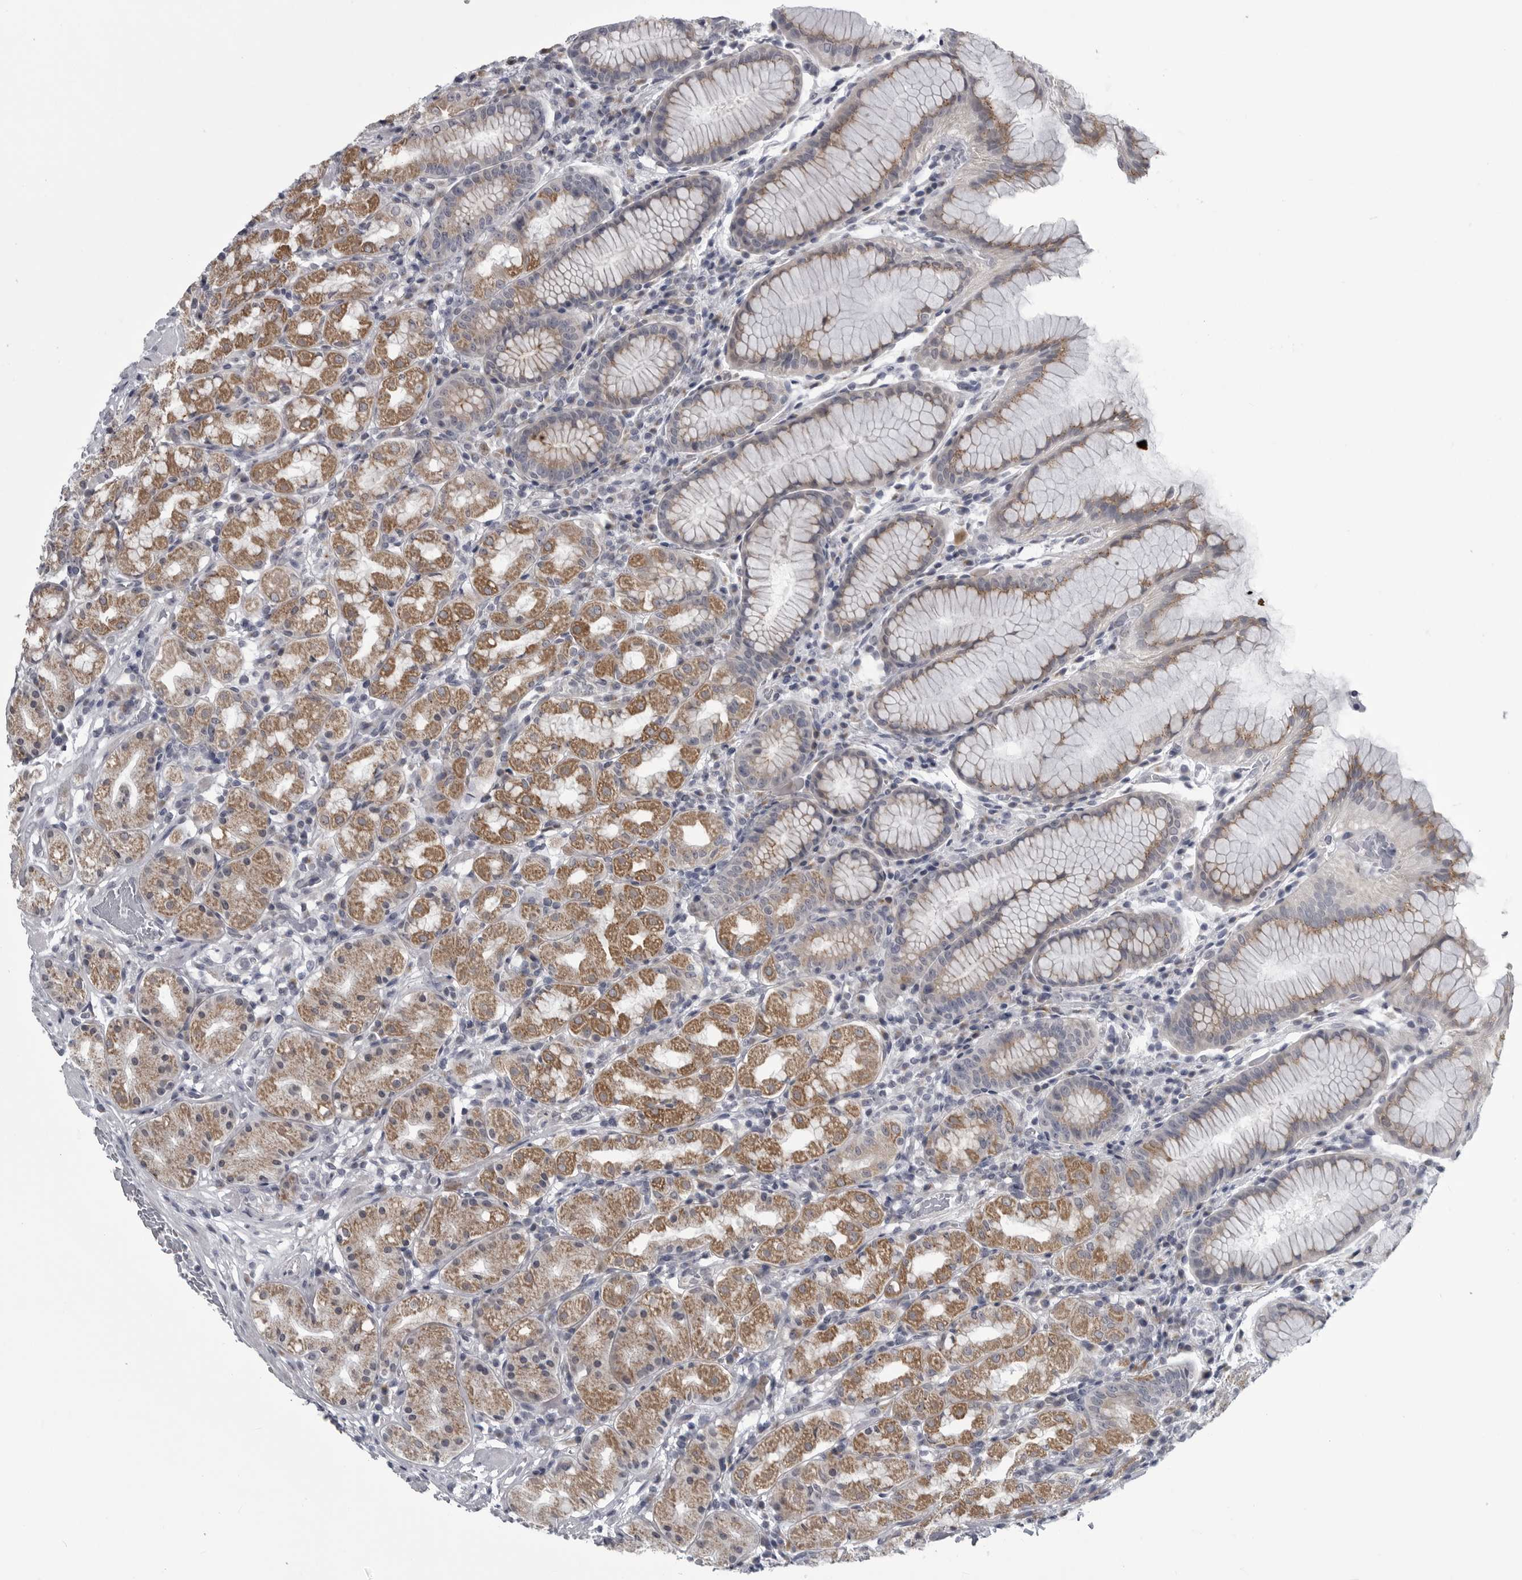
{"staining": {"intensity": "moderate", "quantity": "25%-75%", "location": "cytoplasmic/membranous"}, "tissue": "stomach", "cell_type": "Glandular cells", "image_type": "normal", "snomed": [{"axis": "morphology", "description": "Normal tissue, NOS"}, {"axis": "topography", "description": "Stomach, lower"}], "caption": "IHC histopathology image of unremarkable stomach: human stomach stained using immunohistochemistry displays medium levels of moderate protein expression localized specifically in the cytoplasmic/membranous of glandular cells, appearing as a cytoplasmic/membranous brown color.", "gene": "MYOC", "patient": {"sex": "female", "age": 56}}